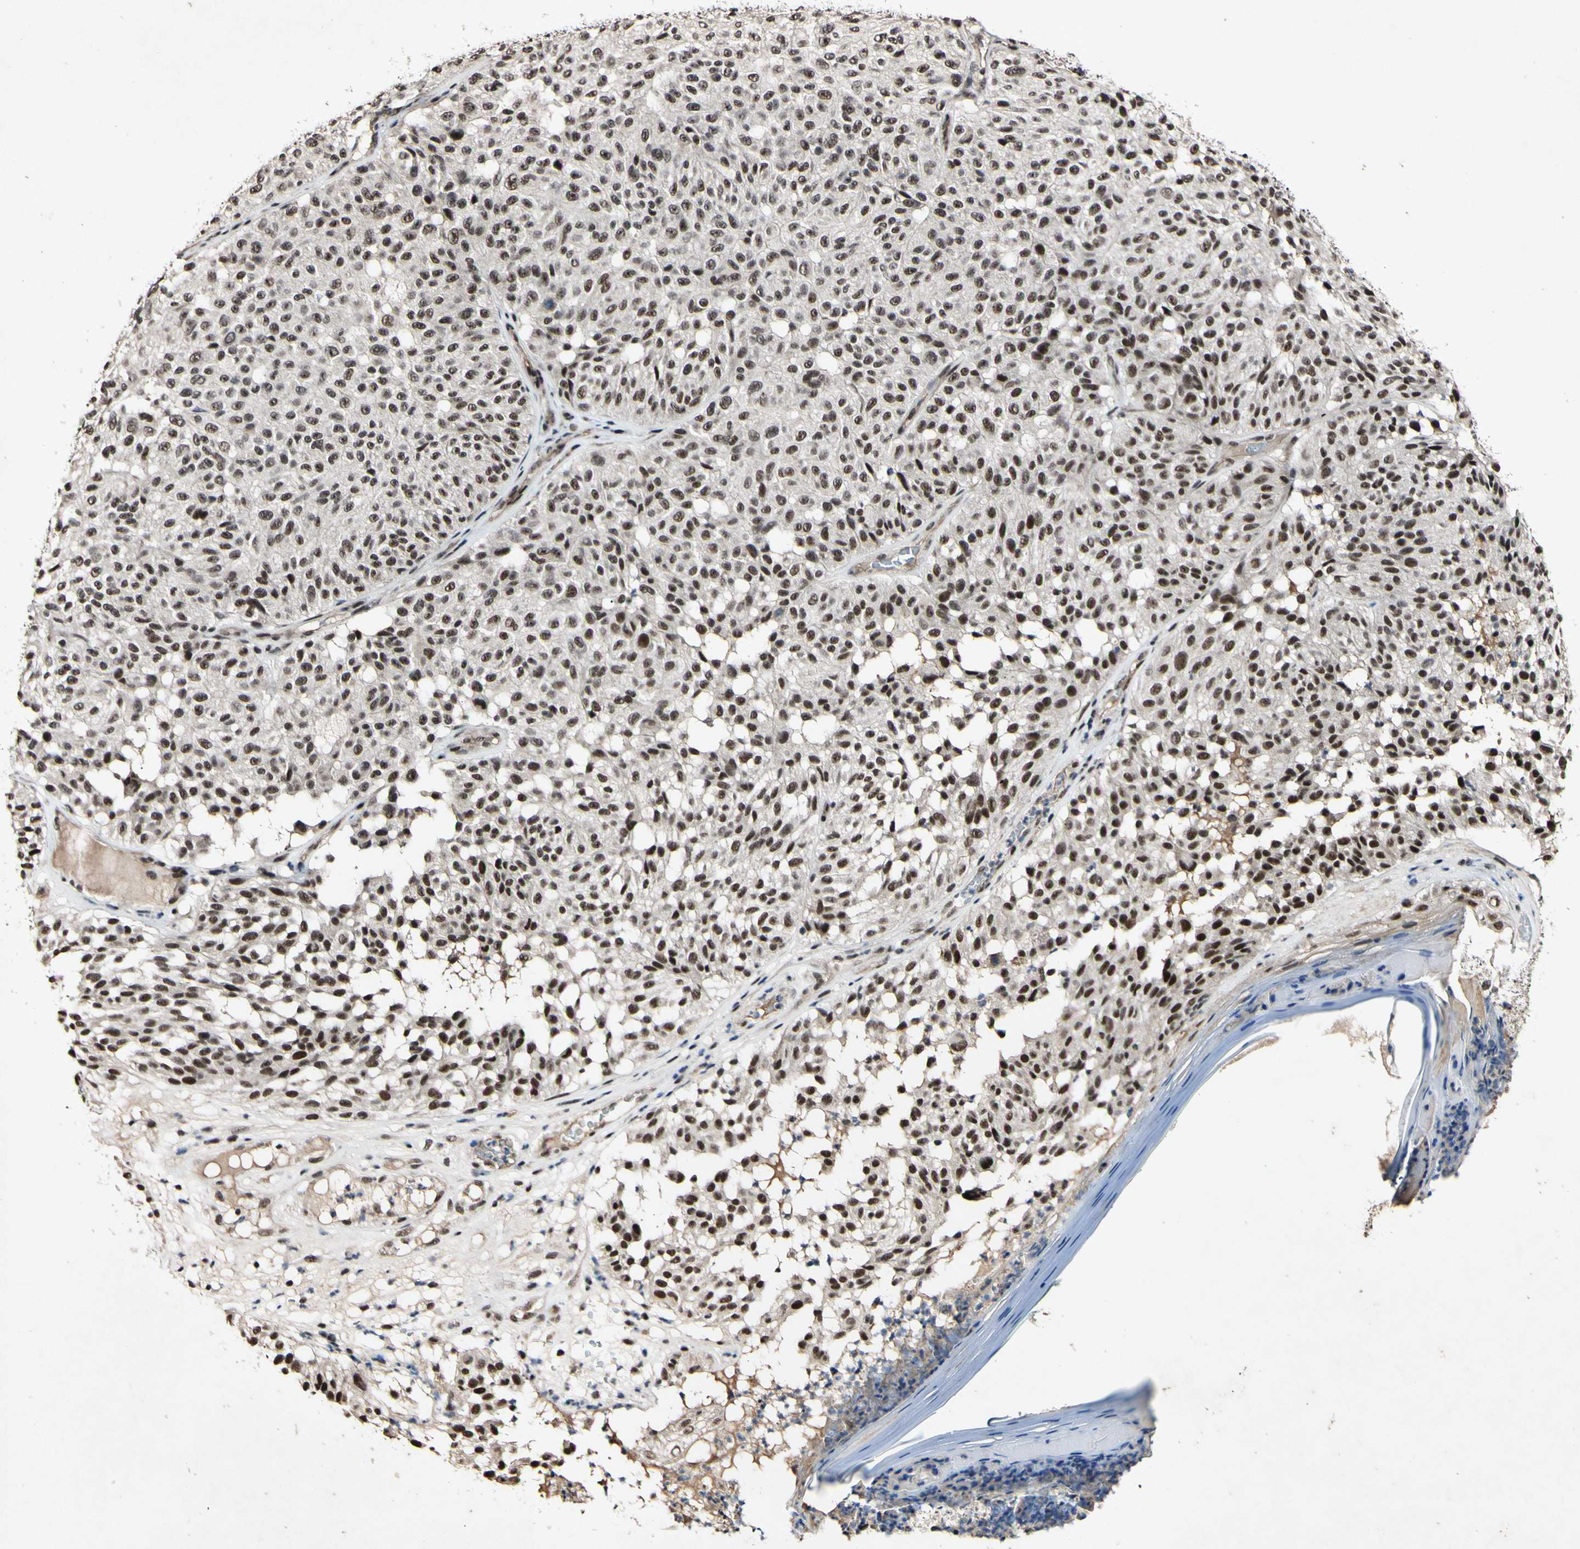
{"staining": {"intensity": "moderate", "quantity": ">75%", "location": "nuclear"}, "tissue": "melanoma", "cell_type": "Tumor cells", "image_type": "cancer", "snomed": [{"axis": "morphology", "description": "Malignant melanoma, NOS"}, {"axis": "topography", "description": "Skin"}], "caption": "Melanoma stained for a protein (brown) exhibits moderate nuclear positive expression in approximately >75% of tumor cells.", "gene": "POLR2F", "patient": {"sex": "female", "age": 46}}